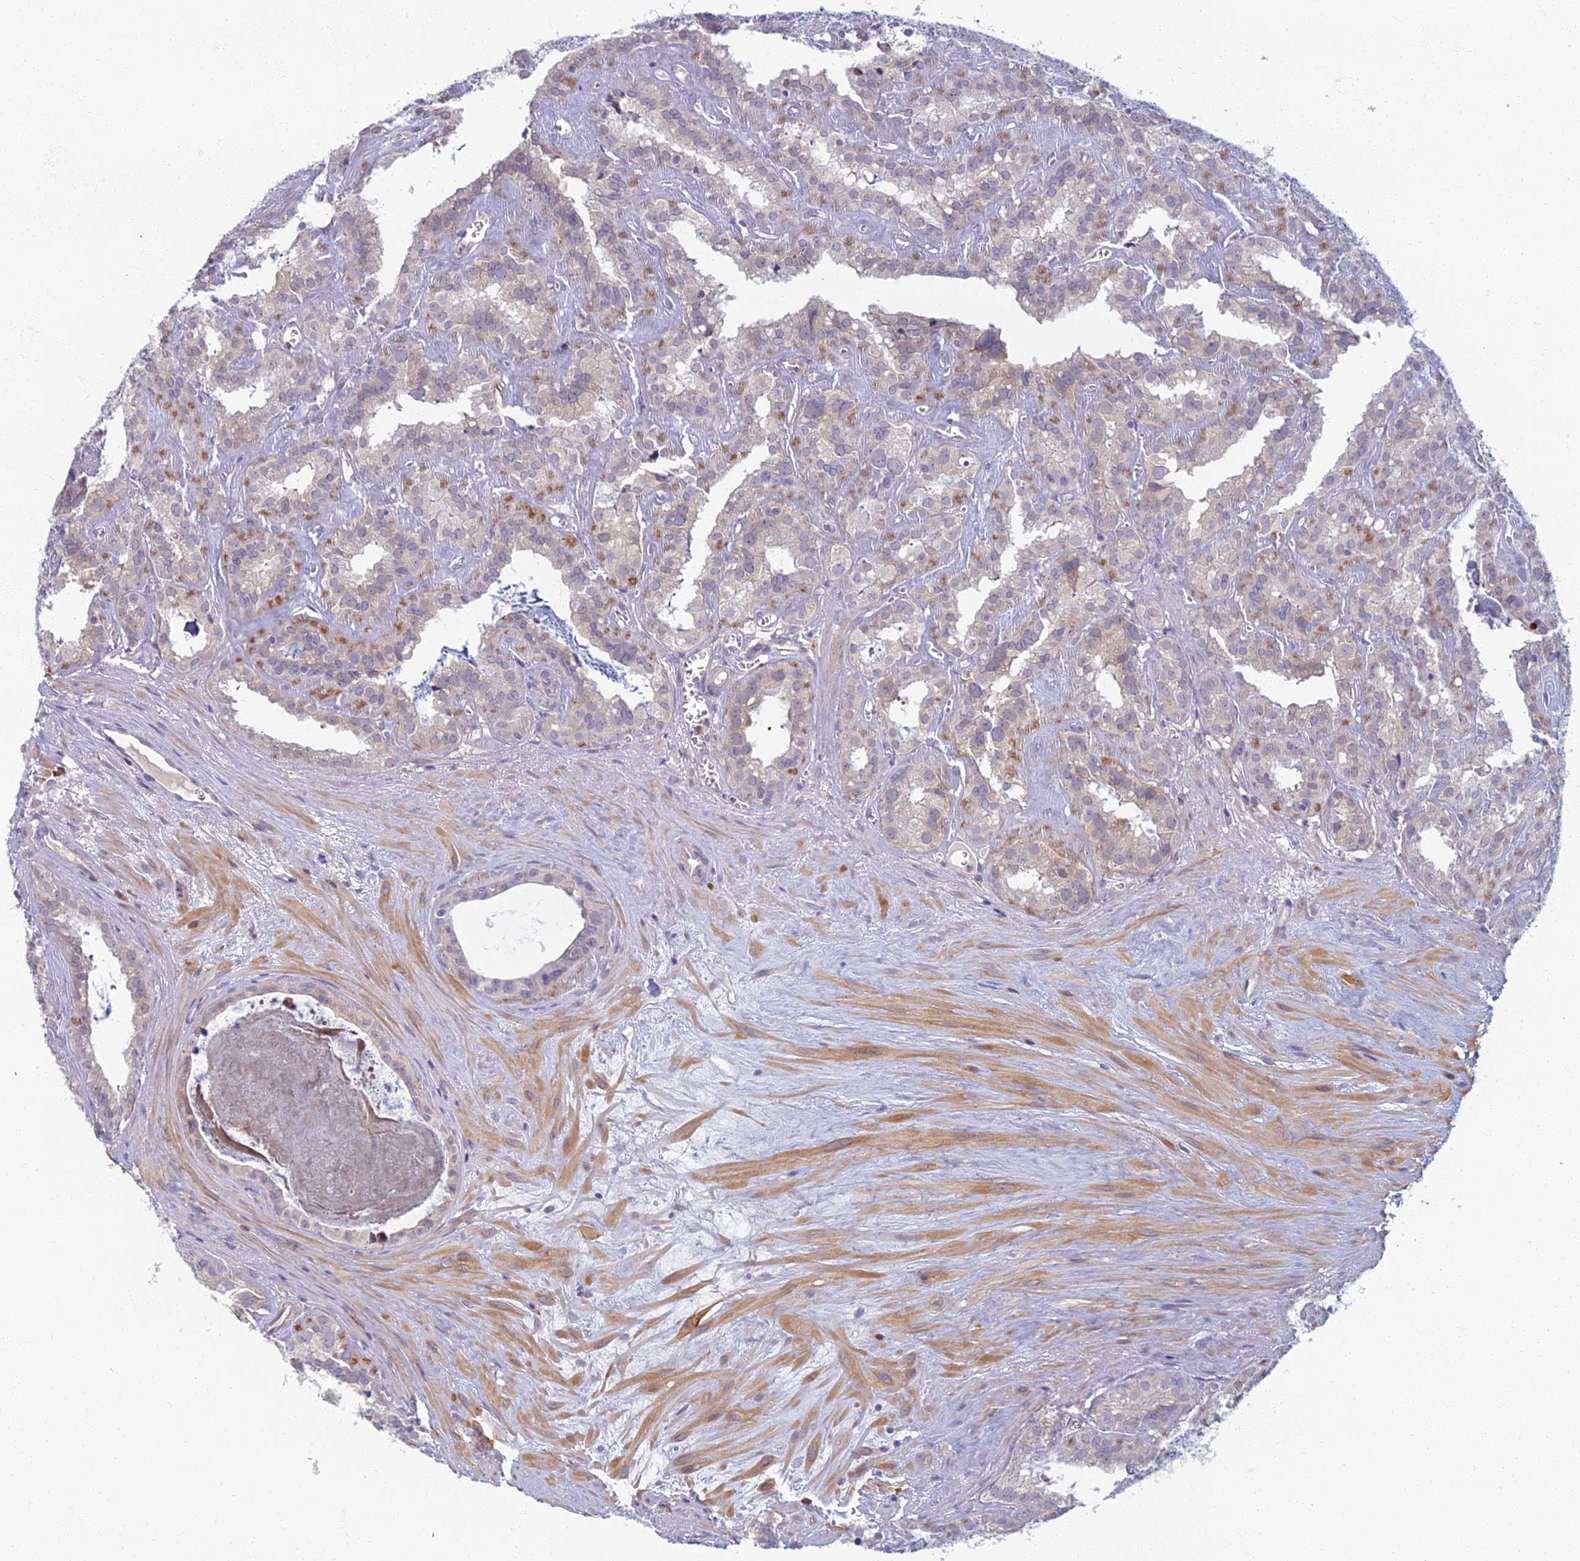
{"staining": {"intensity": "moderate", "quantity": "<25%", "location": "cytoplasmic/membranous"}, "tissue": "seminal vesicle", "cell_type": "Glandular cells", "image_type": "normal", "snomed": [{"axis": "morphology", "description": "Normal tissue, NOS"}, {"axis": "topography", "description": "Prostate"}, {"axis": "topography", "description": "Seminal veicle"}], "caption": "Immunohistochemistry (DAB (3,3'-diaminobenzidine)) staining of benign seminal vesicle reveals moderate cytoplasmic/membranous protein positivity in about <25% of glandular cells.", "gene": "CHMP4B", "patient": {"sex": "male", "age": 59}}